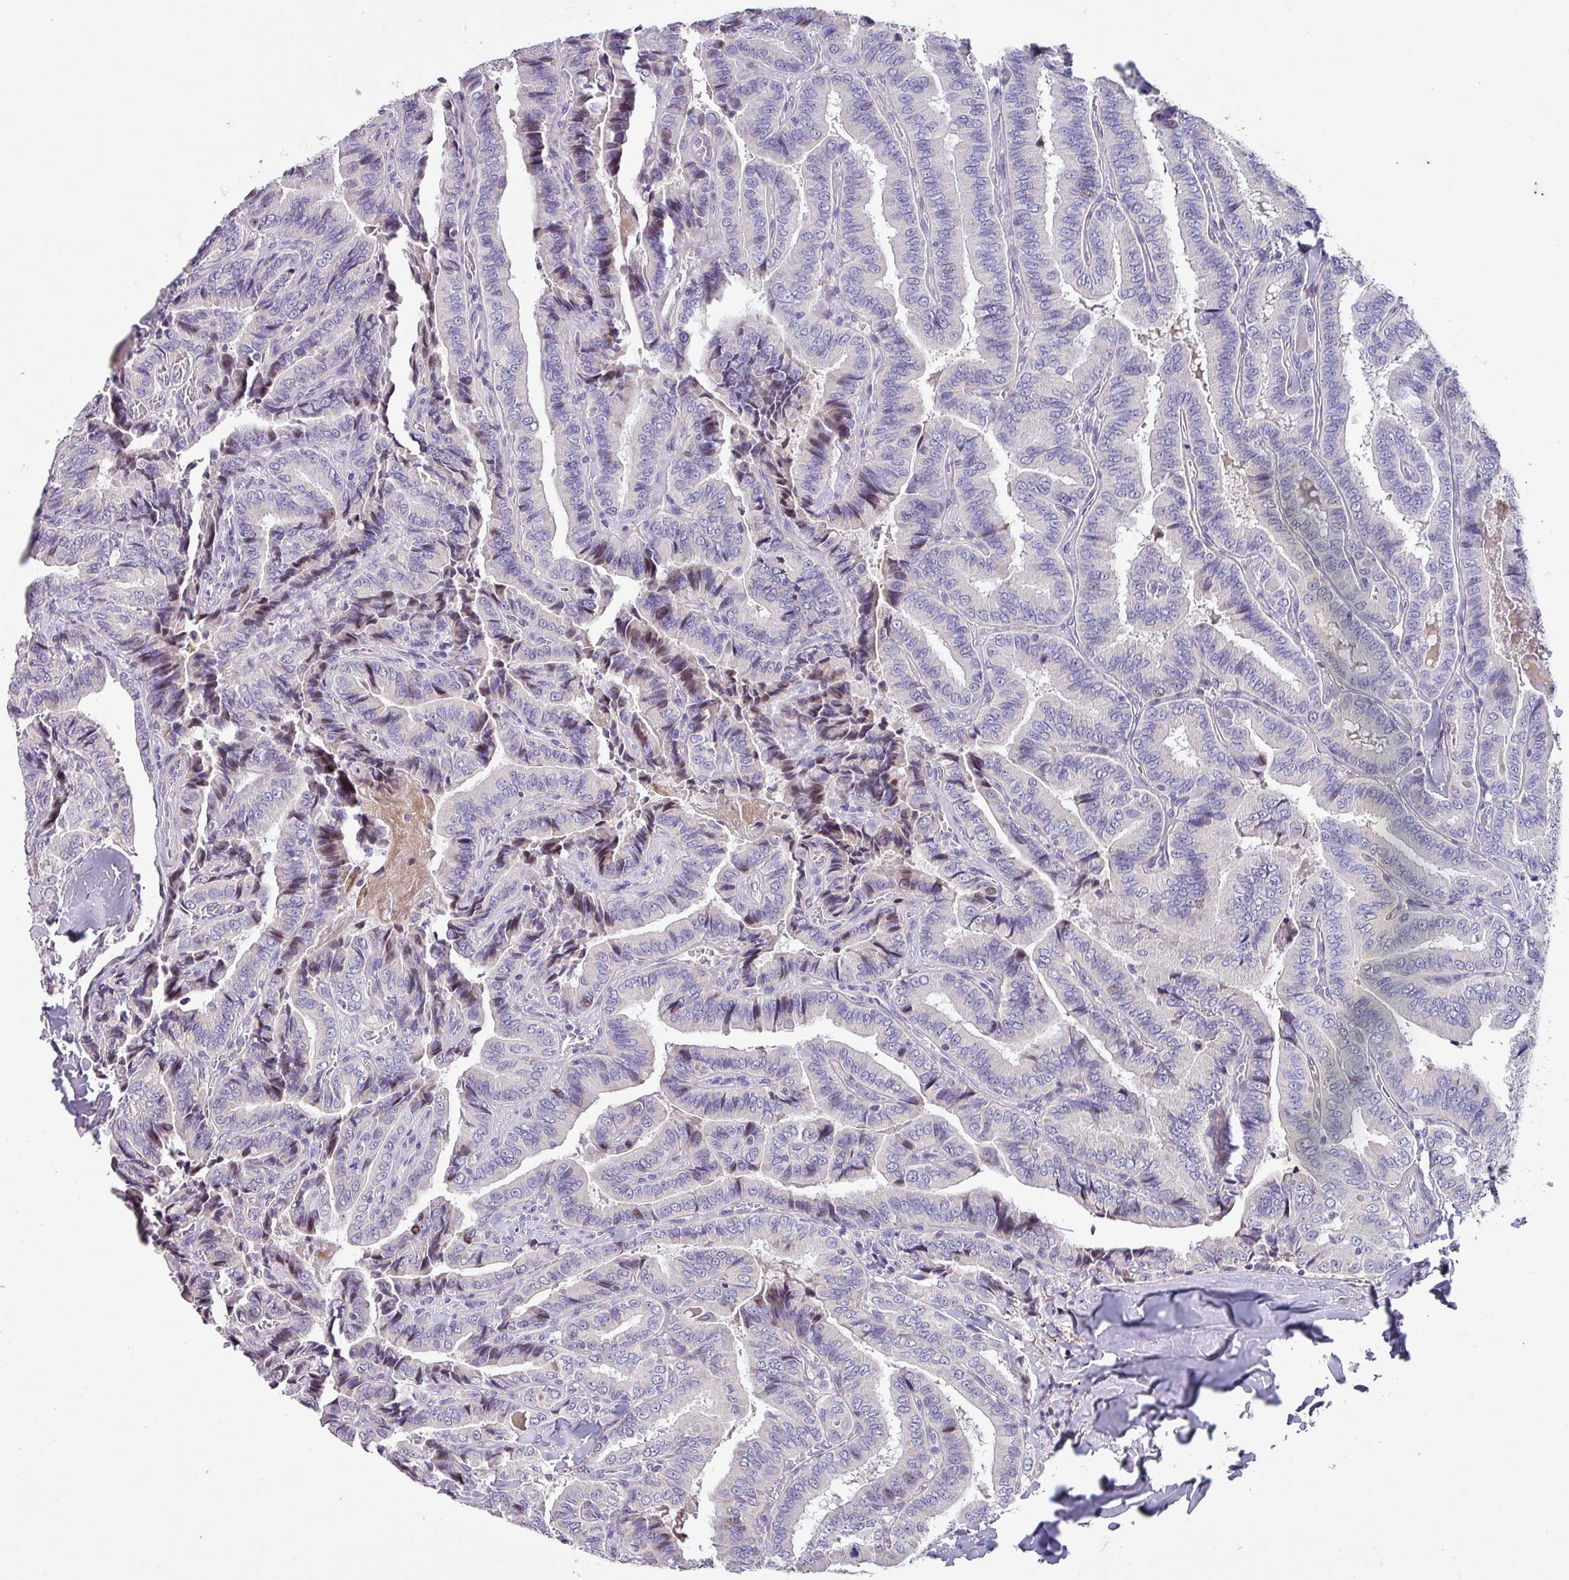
{"staining": {"intensity": "weak", "quantity": "<25%", "location": "nuclear"}, "tissue": "thyroid cancer", "cell_type": "Tumor cells", "image_type": "cancer", "snomed": [{"axis": "morphology", "description": "Papillary adenocarcinoma, NOS"}, {"axis": "topography", "description": "Thyroid gland"}], "caption": "This is an immunohistochemistry micrograph of human thyroid papillary adenocarcinoma. There is no expression in tumor cells.", "gene": "KLHL3", "patient": {"sex": "male", "age": 61}}